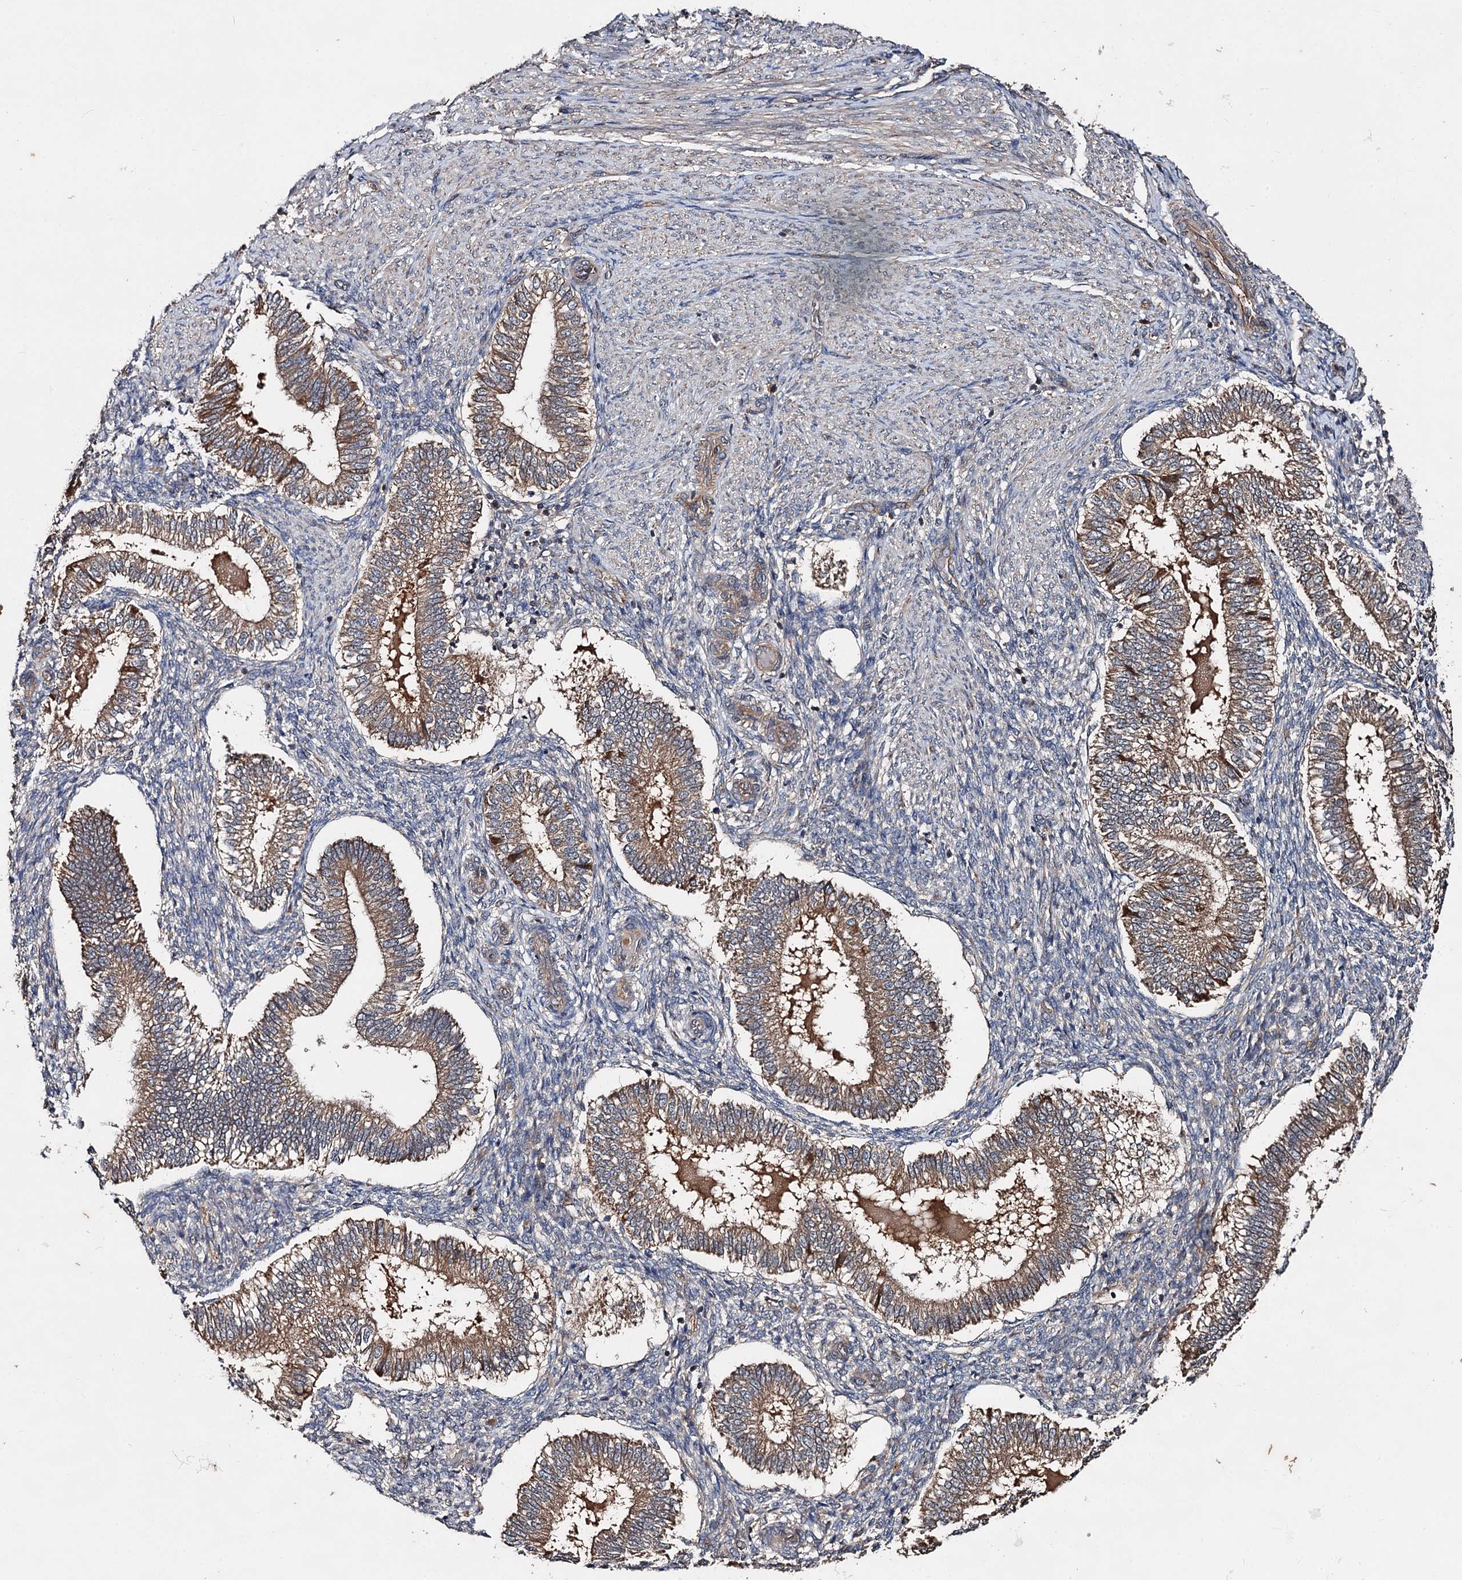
{"staining": {"intensity": "moderate", "quantity": "25%-75%", "location": "cytoplasmic/membranous"}, "tissue": "endometrium", "cell_type": "Cells in endometrial stroma", "image_type": "normal", "snomed": [{"axis": "morphology", "description": "Normal tissue, NOS"}, {"axis": "topography", "description": "Endometrium"}], "caption": "This is a micrograph of IHC staining of benign endometrium, which shows moderate staining in the cytoplasmic/membranous of cells in endometrial stroma.", "gene": "TEX9", "patient": {"sex": "female", "age": 25}}